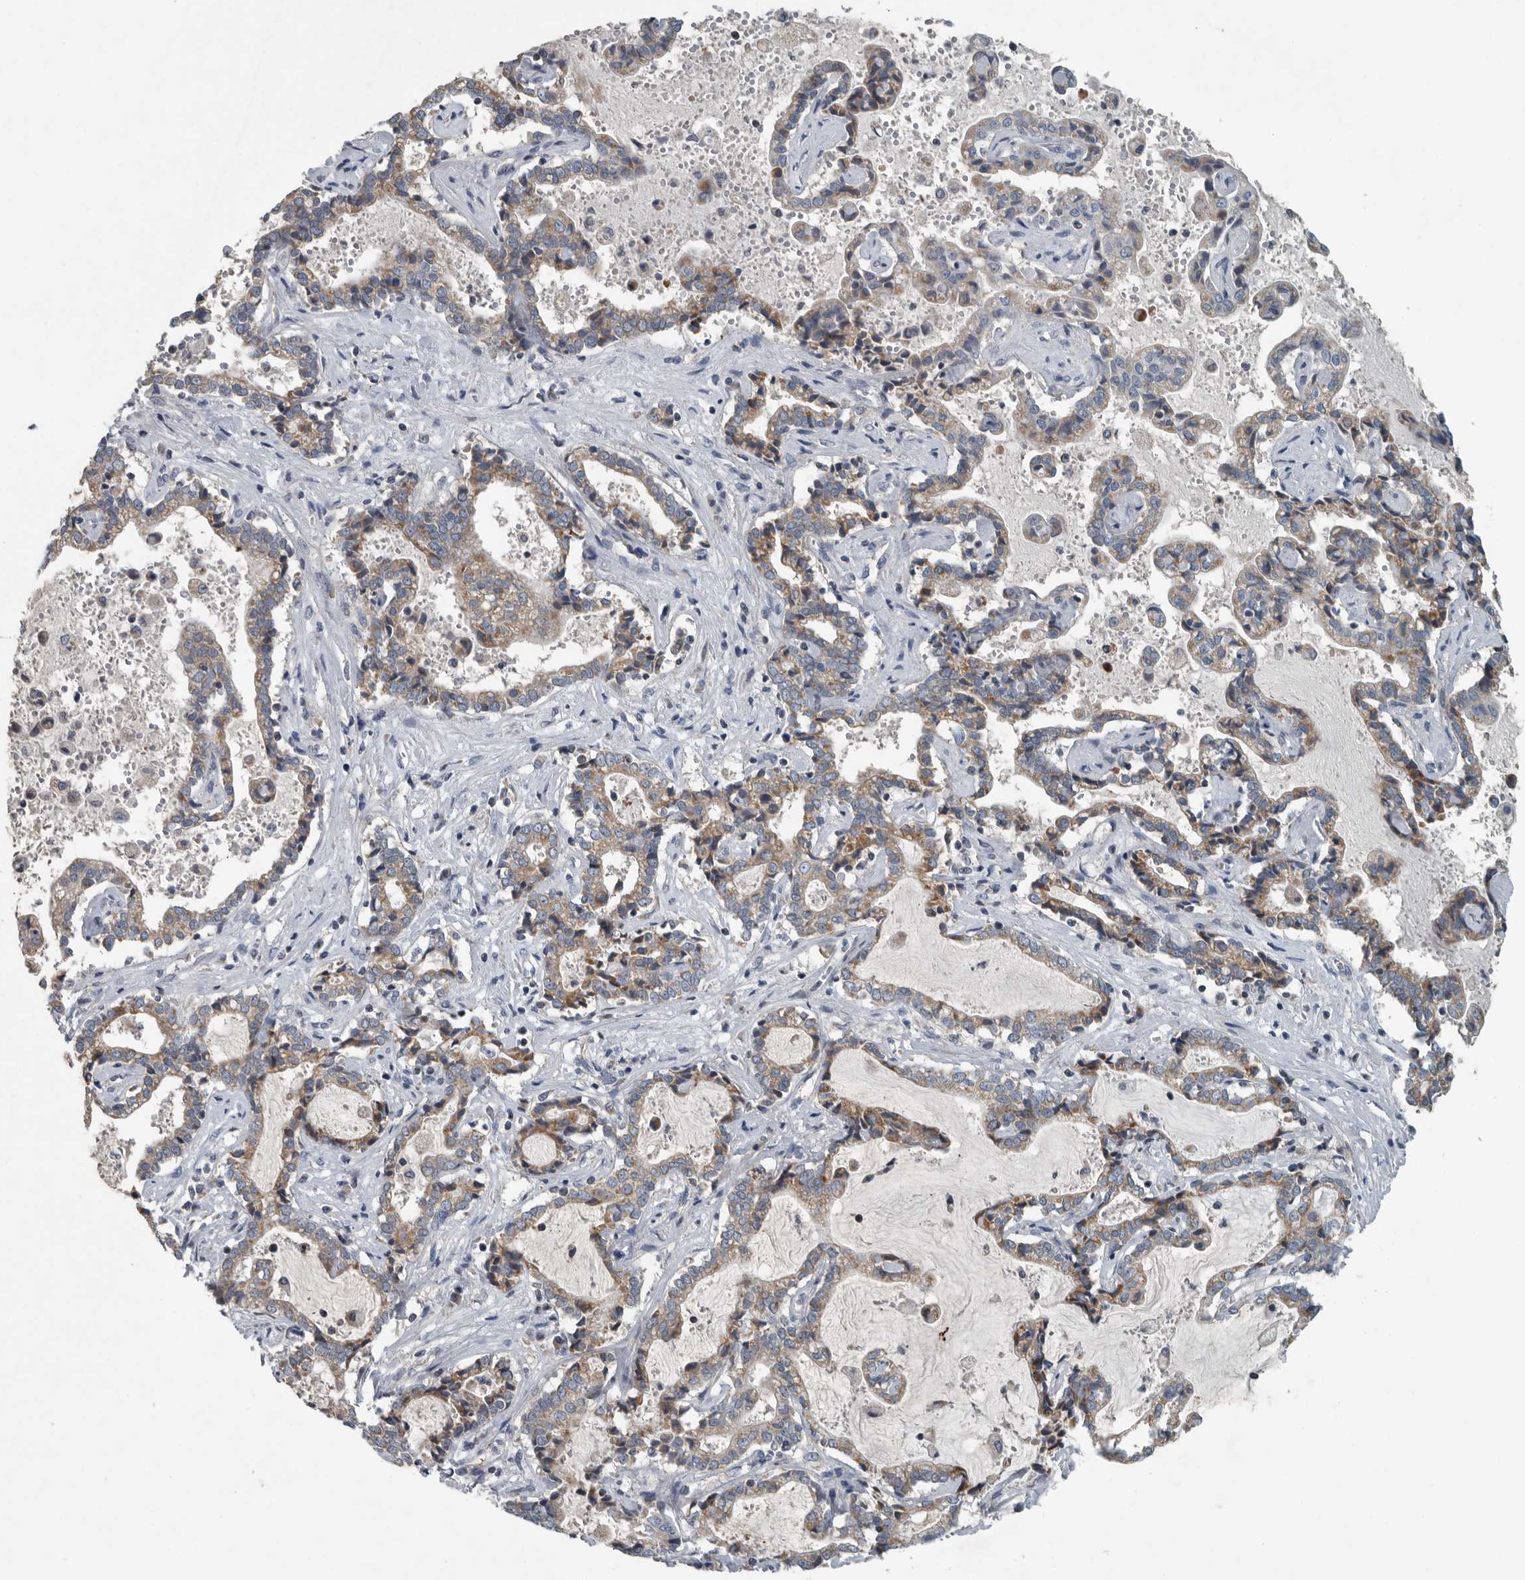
{"staining": {"intensity": "moderate", "quantity": ">75%", "location": "cytoplasmic/membranous"}, "tissue": "liver cancer", "cell_type": "Tumor cells", "image_type": "cancer", "snomed": [{"axis": "morphology", "description": "Cholangiocarcinoma"}, {"axis": "topography", "description": "Liver"}], "caption": "Immunohistochemistry of human liver cholangiocarcinoma reveals medium levels of moderate cytoplasmic/membranous expression in about >75% of tumor cells.", "gene": "MPP3", "patient": {"sex": "male", "age": 57}}